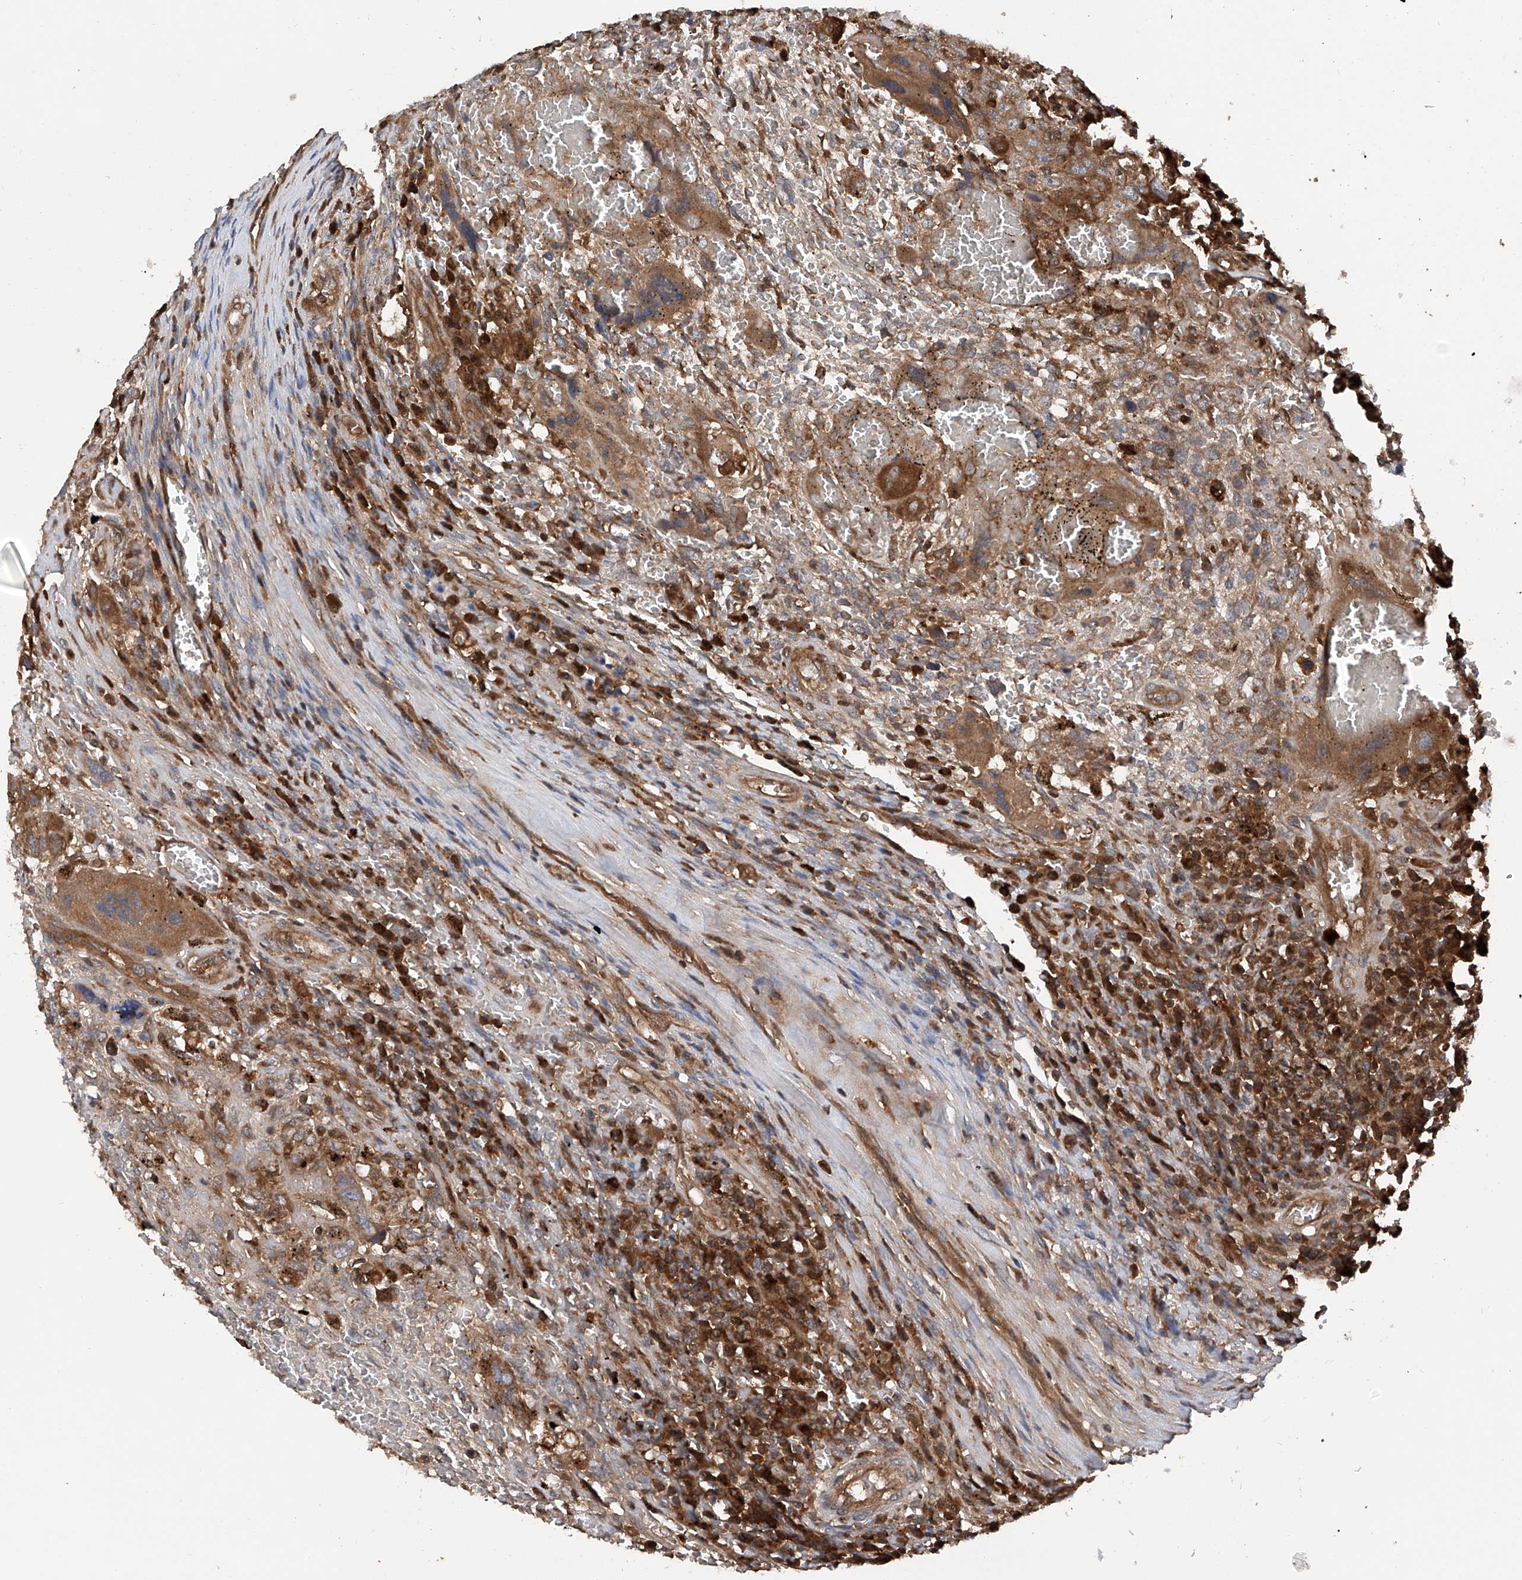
{"staining": {"intensity": "moderate", "quantity": ">75%", "location": "cytoplasmic/membranous"}, "tissue": "testis cancer", "cell_type": "Tumor cells", "image_type": "cancer", "snomed": [{"axis": "morphology", "description": "Carcinoma, Embryonal, NOS"}, {"axis": "topography", "description": "Testis"}], "caption": "Immunohistochemical staining of human testis cancer (embryonal carcinoma) demonstrates moderate cytoplasmic/membranous protein positivity in approximately >75% of tumor cells. The protein is stained brown, and the nuclei are stained in blue (DAB IHC with brightfield microscopy, high magnification).", "gene": "ASCC3", "patient": {"sex": "male", "age": 26}}